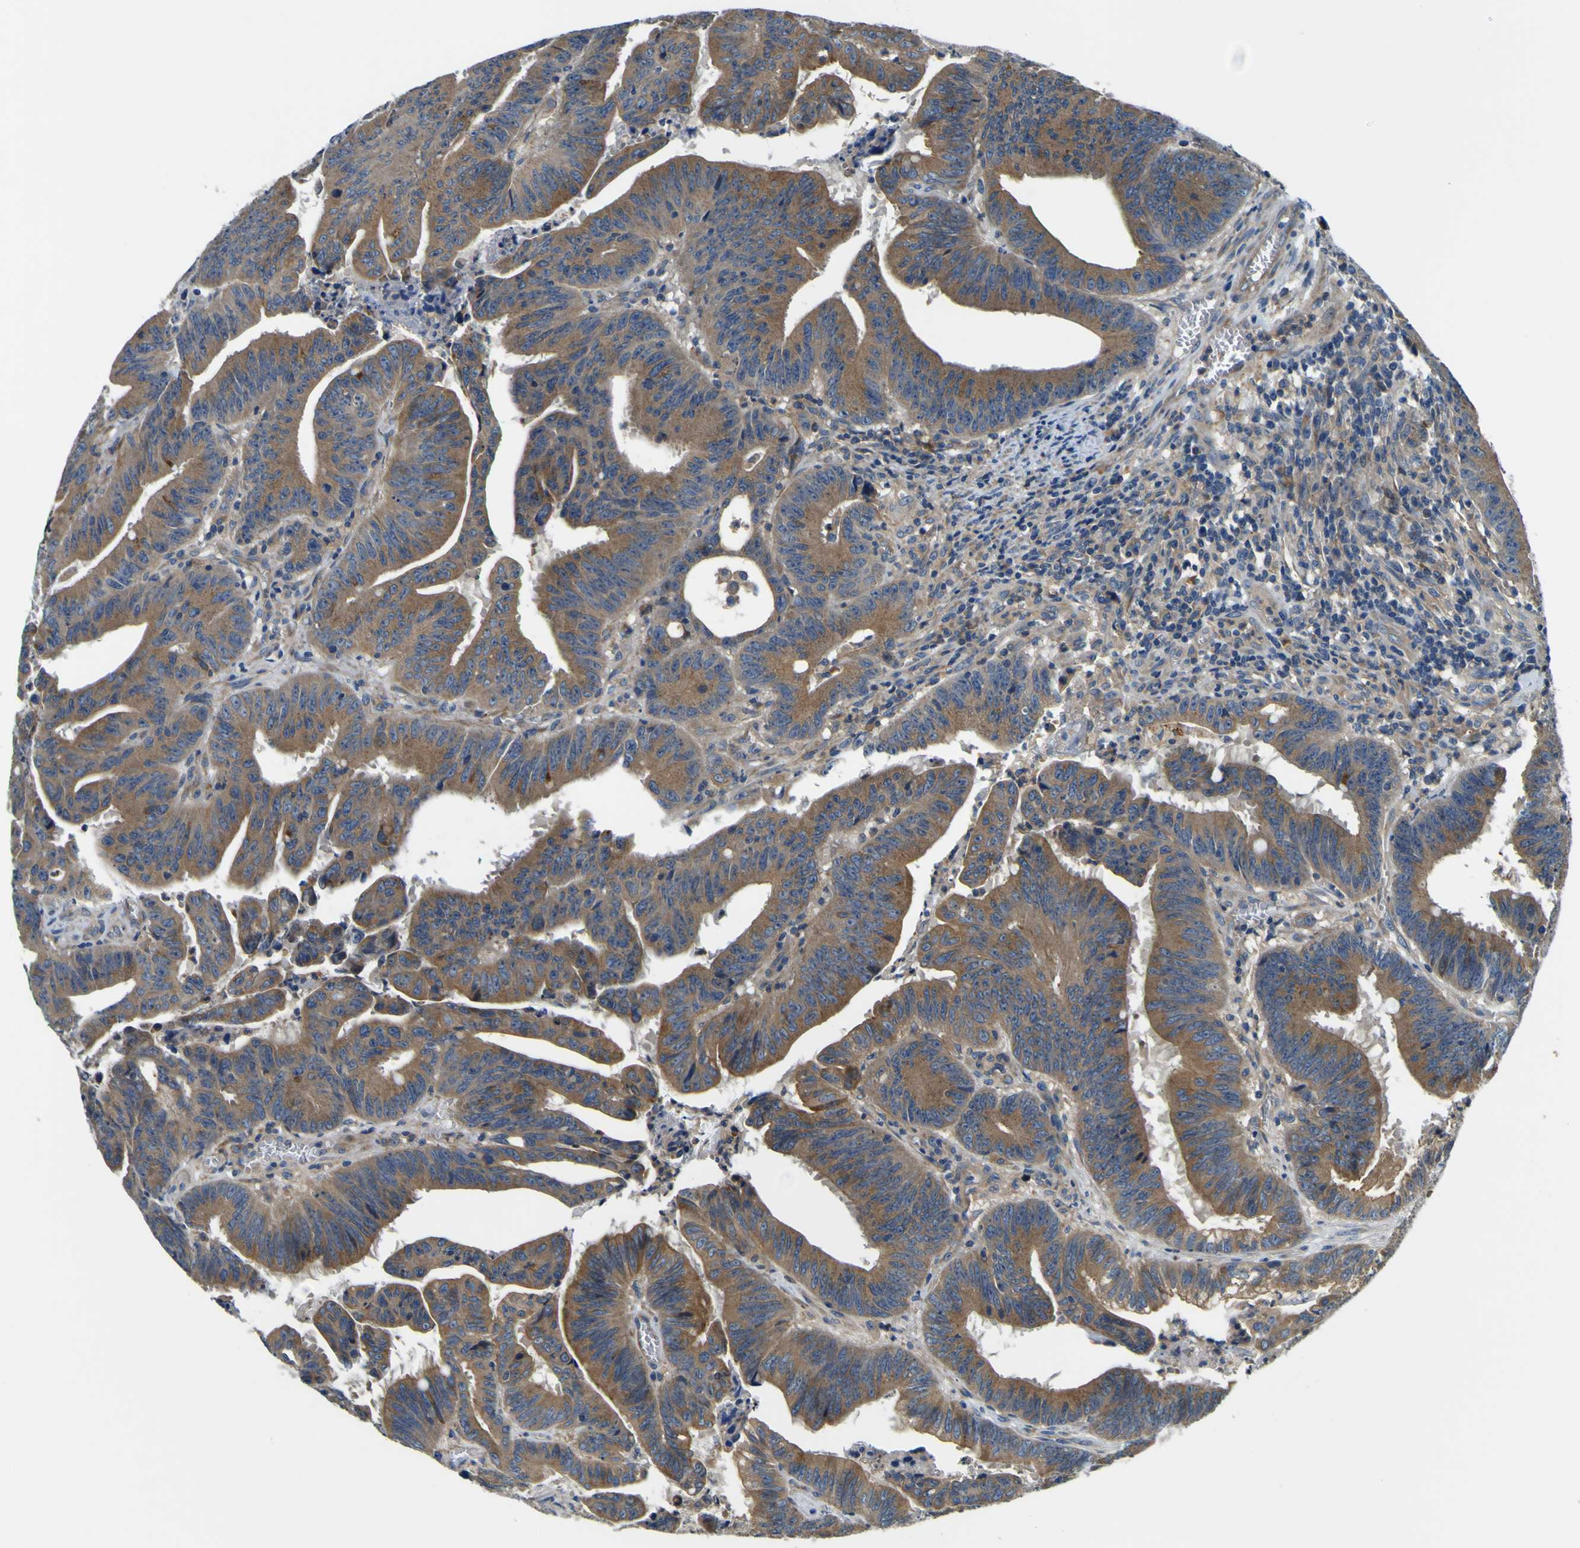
{"staining": {"intensity": "moderate", "quantity": ">75%", "location": "cytoplasmic/membranous"}, "tissue": "colorectal cancer", "cell_type": "Tumor cells", "image_type": "cancer", "snomed": [{"axis": "morphology", "description": "Adenocarcinoma, NOS"}, {"axis": "topography", "description": "Colon"}], "caption": "The micrograph exhibits staining of adenocarcinoma (colorectal), revealing moderate cytoplasmic/membranous protein expression (brown color) within tumor cells. The protein of interest is stained brown, and the nuclei are stained in blue (DAB IHC with brightfield microscopy, high magnification).", "gene": "CLSTN1", "patient": {"sex": "male", "age": 45}}